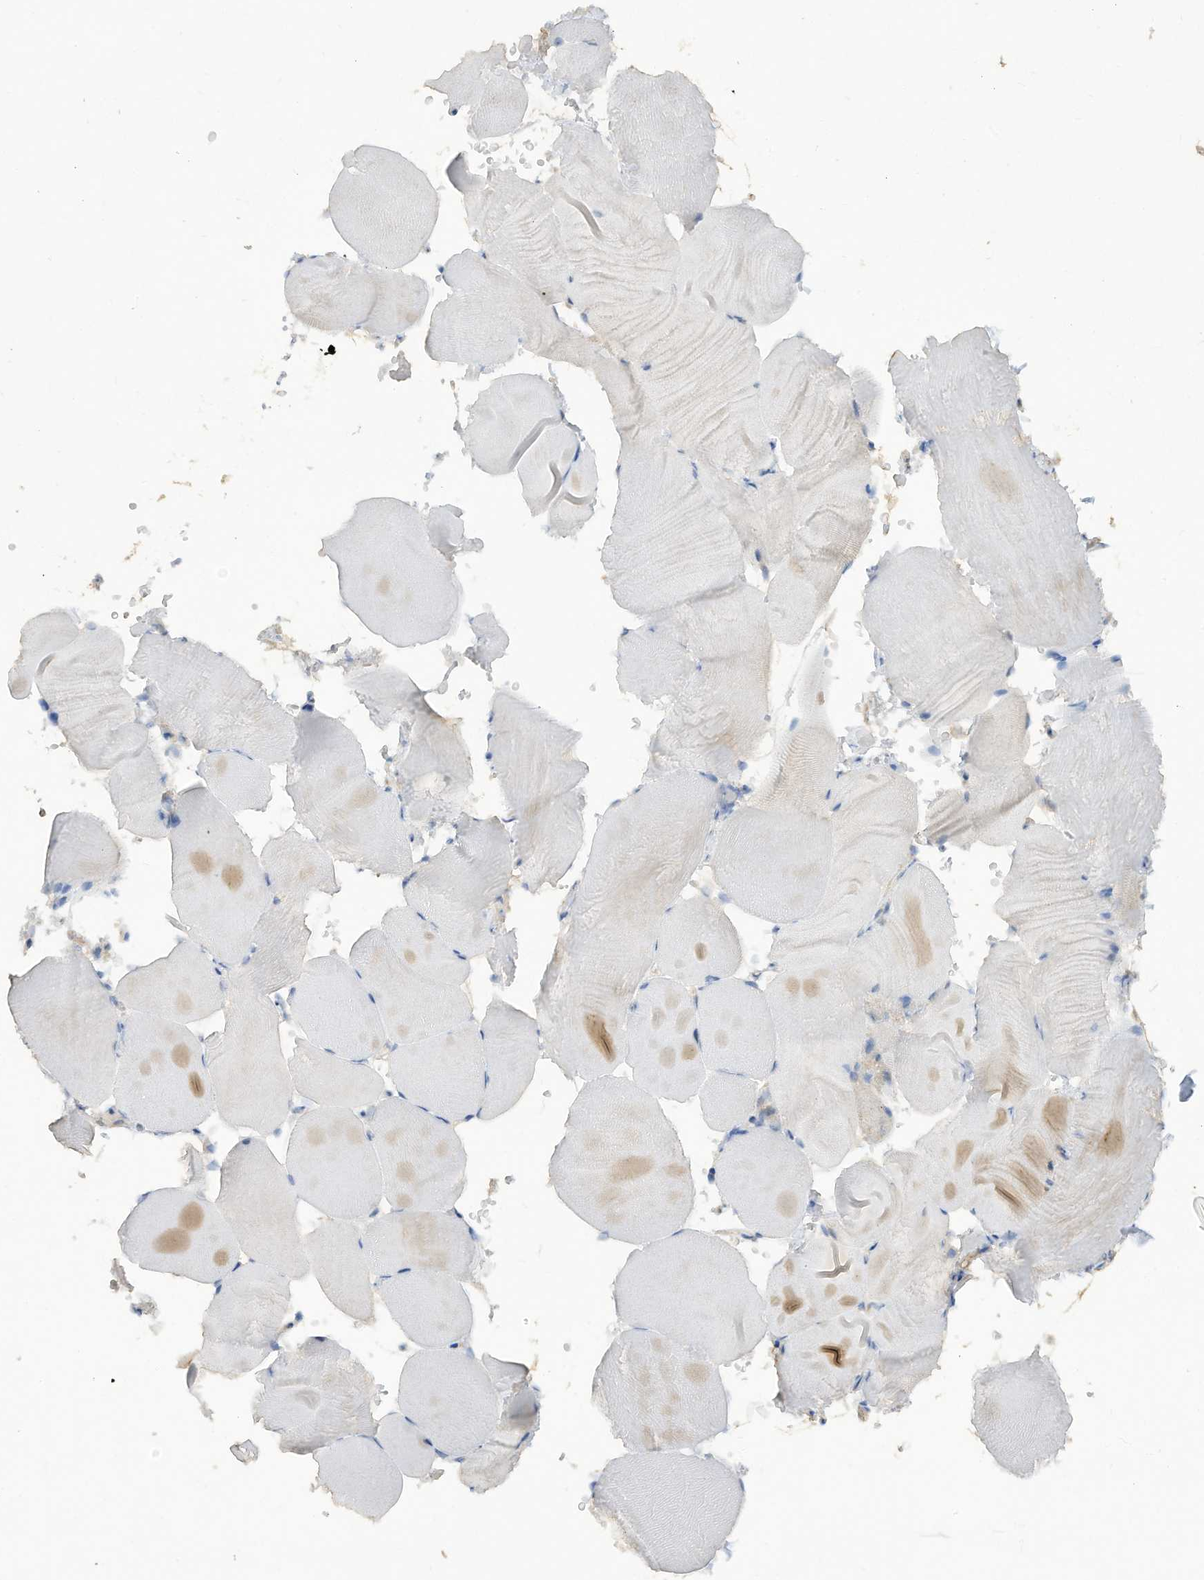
{"staining": {"intensity": "negative", "quantity": "none", "location": "none"}, "tissue": "skeletal muscle", "cell_type": "Myocytes", "image_type": "normal", "snomed": [{"axis": "morphology", "description": "Normal tissue, NOS"}, {"axis": "topography", "description": "Skeletal muscle"}, {"axis": "topography", "description": "Parathyroid gland"}], "caption": "IHC of unremarkable human skeletal muscle shows no positivity in myocytes. The staining was performed using DAB to visualize the protein expression in brown, while the nuclei were stained in blue with hematoxylin (Magnification: 20x).", "gene": "HAS3", "patient": {"sex": "female", "age": 37}}